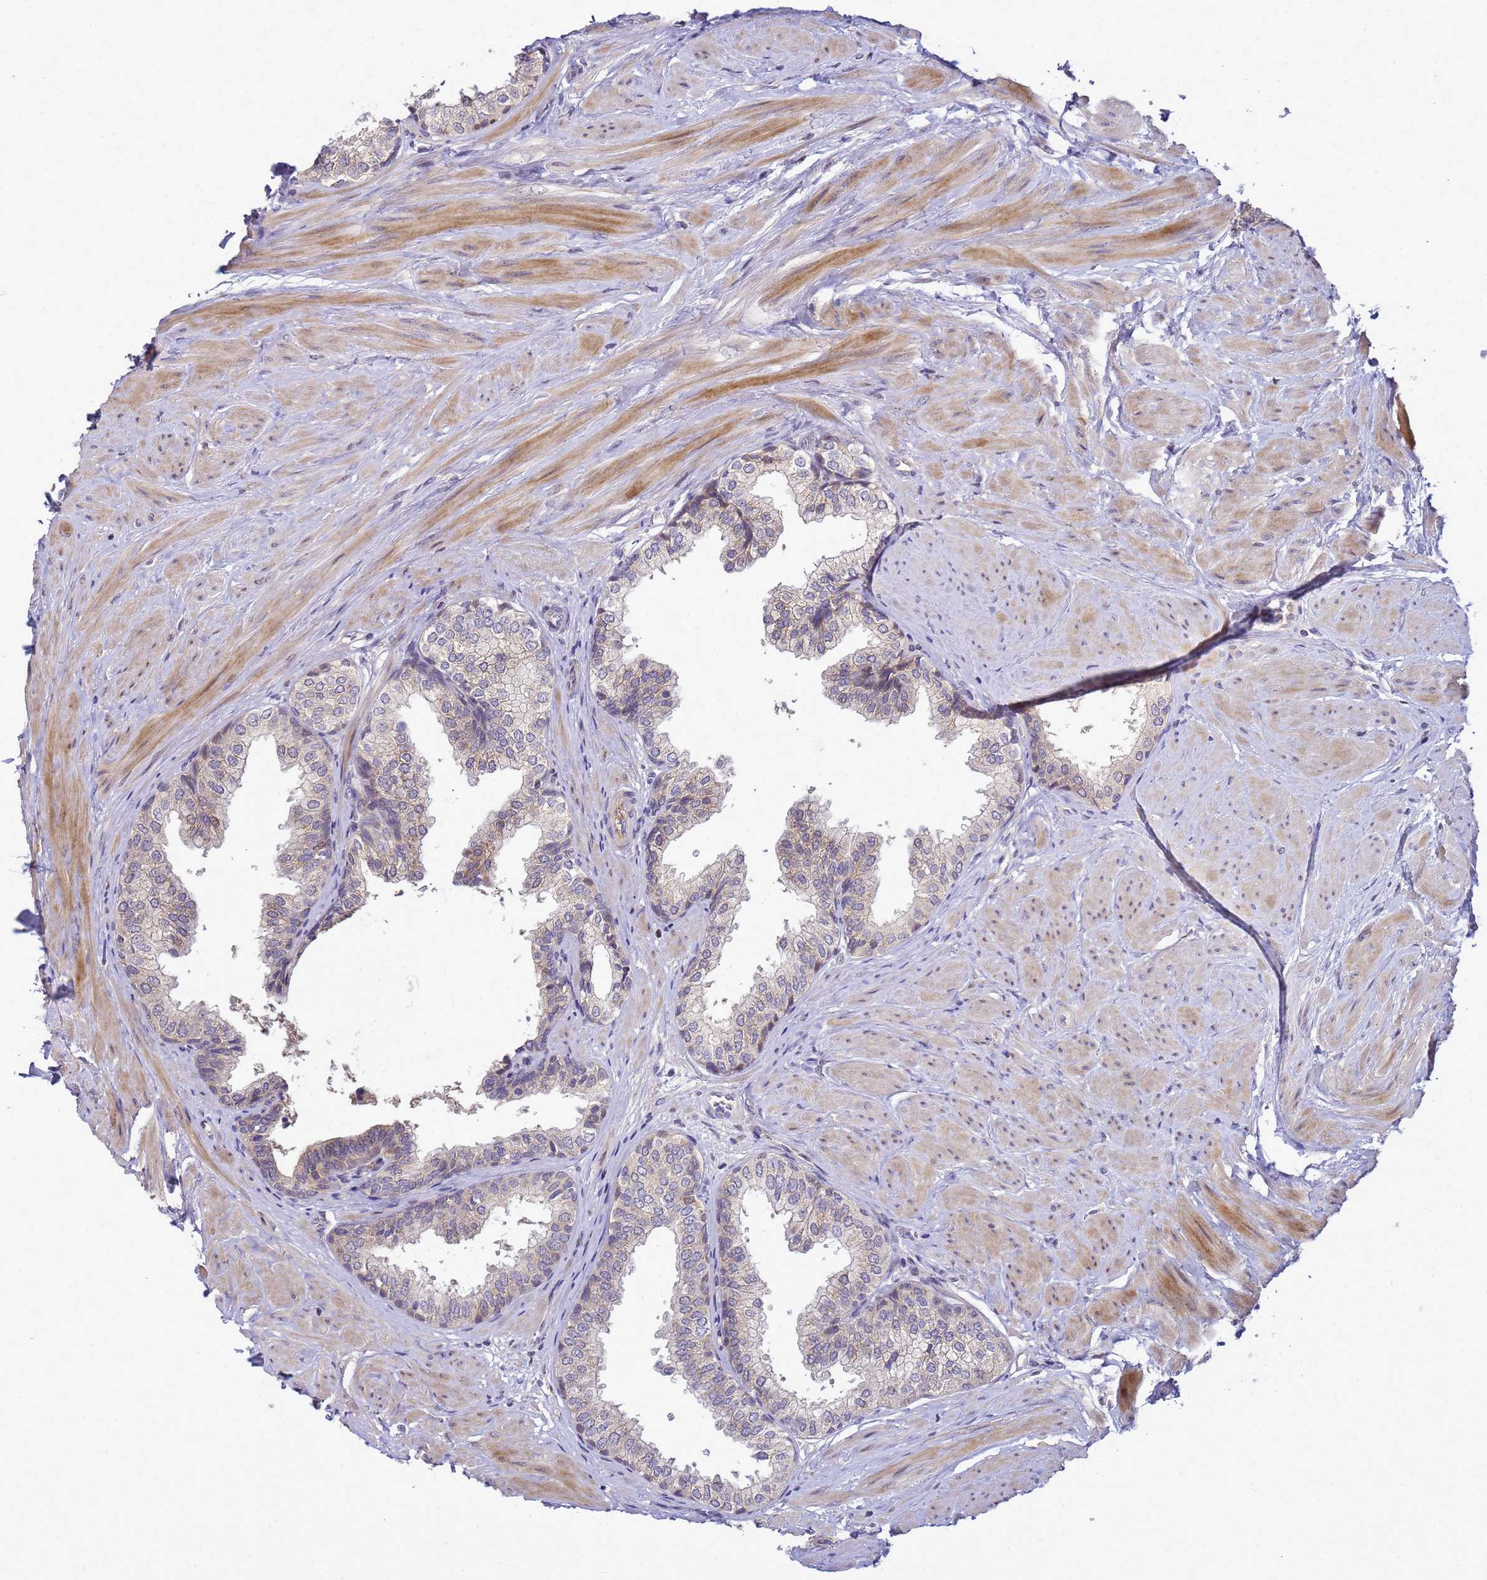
{"staining": {"intensity": "weak", "quantity": "<25%", "location": "cytoplasmic/membranous"}, "tissue": "prostate", "cell_type": "Glandular cells", "image_type": "normal", "snomed": [{"axis": "morphology", "description": "Normal tissue, NOS"}, {"axis": "topography", "description": "Prostate"}], "caption": "A high-resolution micrograph shows immunohistochemistry (IHC) staining of benign prostate, which demonstrates no significant staining in glandular cells.", "gene": "TMEM74B", "patient": {"sex": "male", "age": 48}}